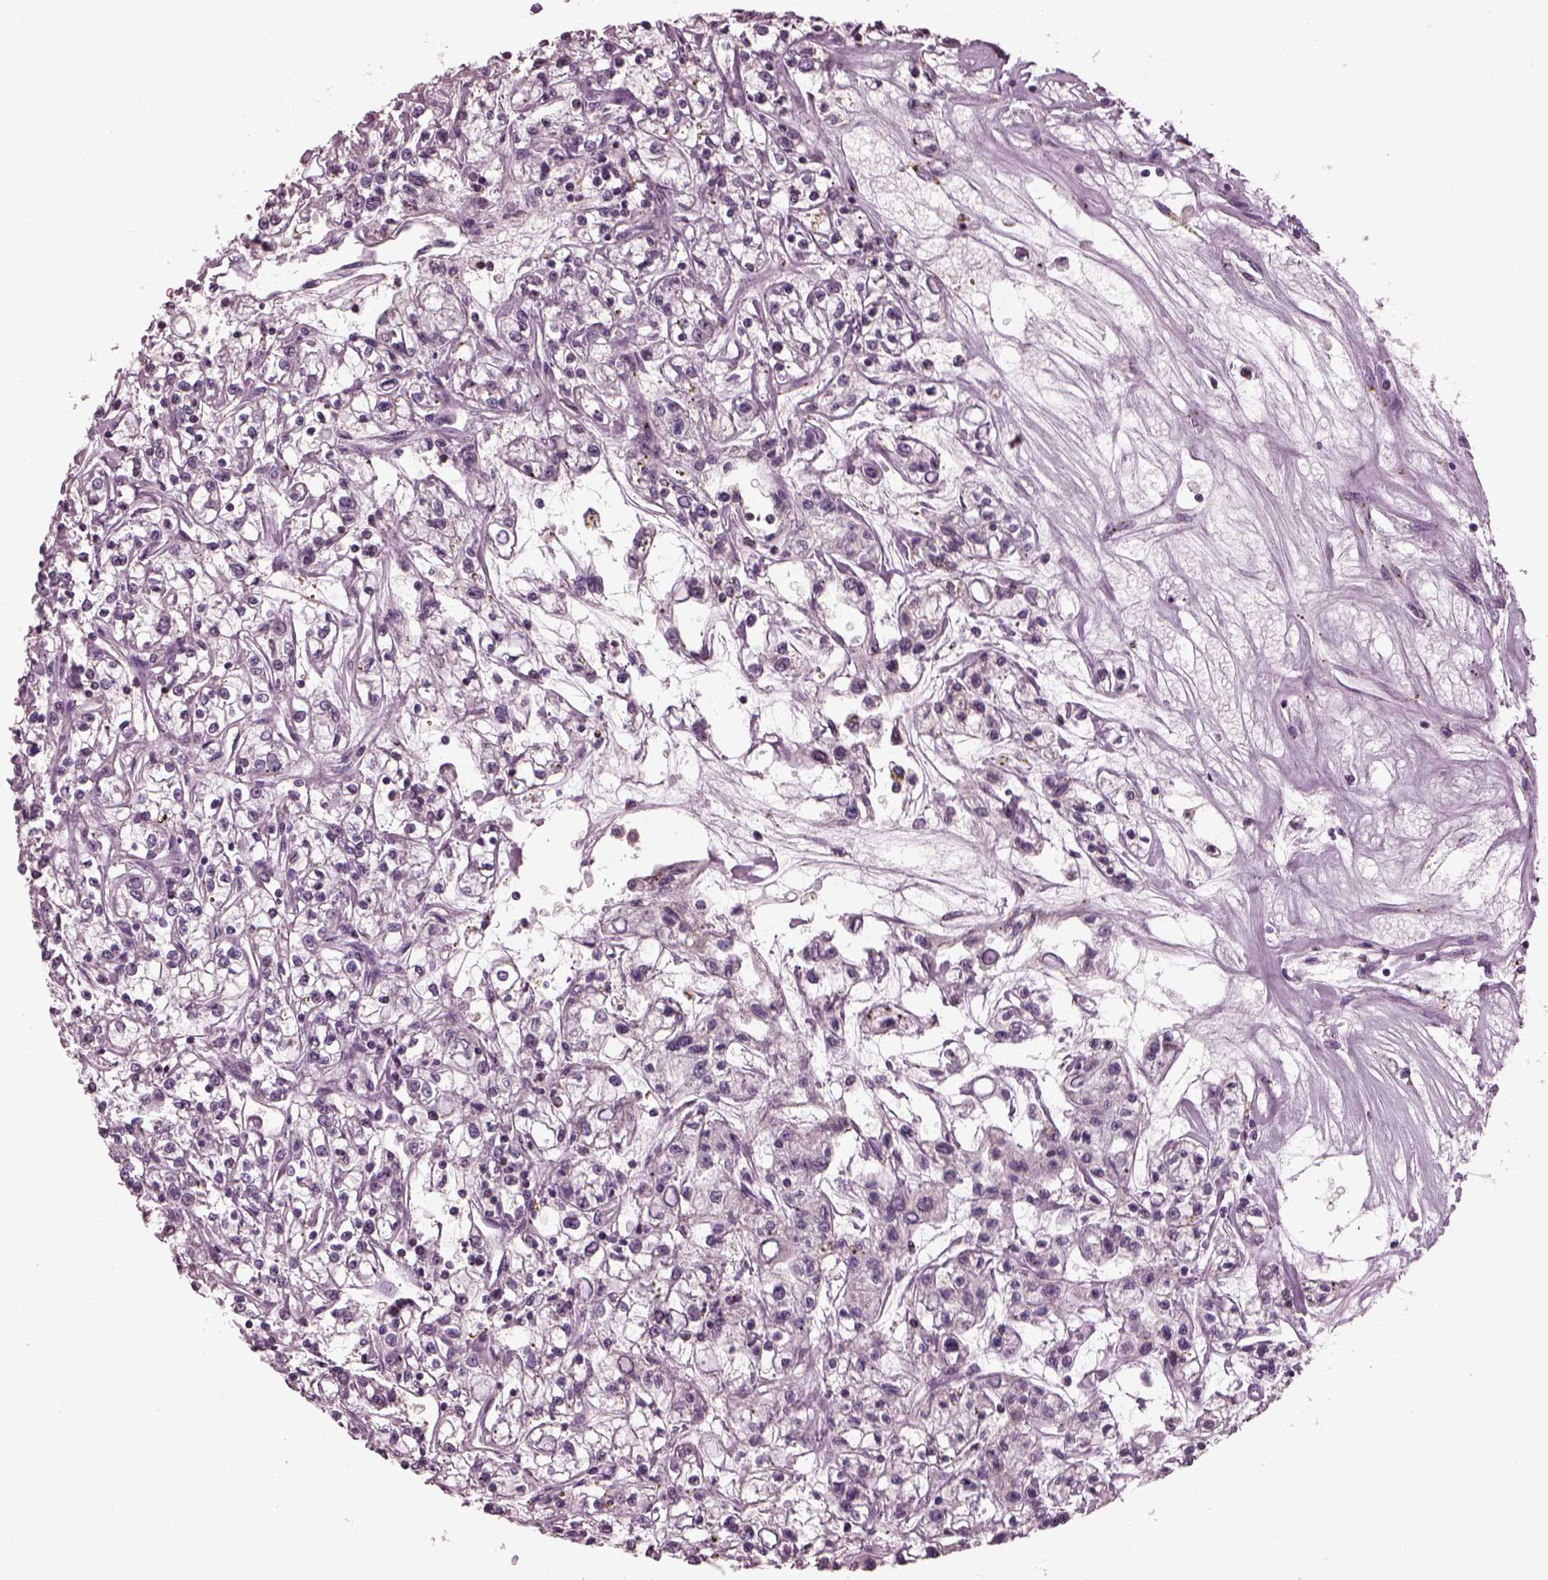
{"staining": {"intensity": "negative", "quantity": "none", "location": "none"}, "tissue": "renal cancer", "cell_type": "Tumor cells", "image_type": "cancer", "snomed": [{"axis": "morphology", "description": "Adenocarcinoma, NOS"}, {"axis": "topography", "description": "Kidney"}], "caption": "Immunohistochemistry histopathology image of neoplastic tissue: human renal adenocarcinoma stained with DAB exhibits no significant protein staining in tumor cells.", "gene": "BFSP1", "patient": {"sex": "female", "age": 59}}